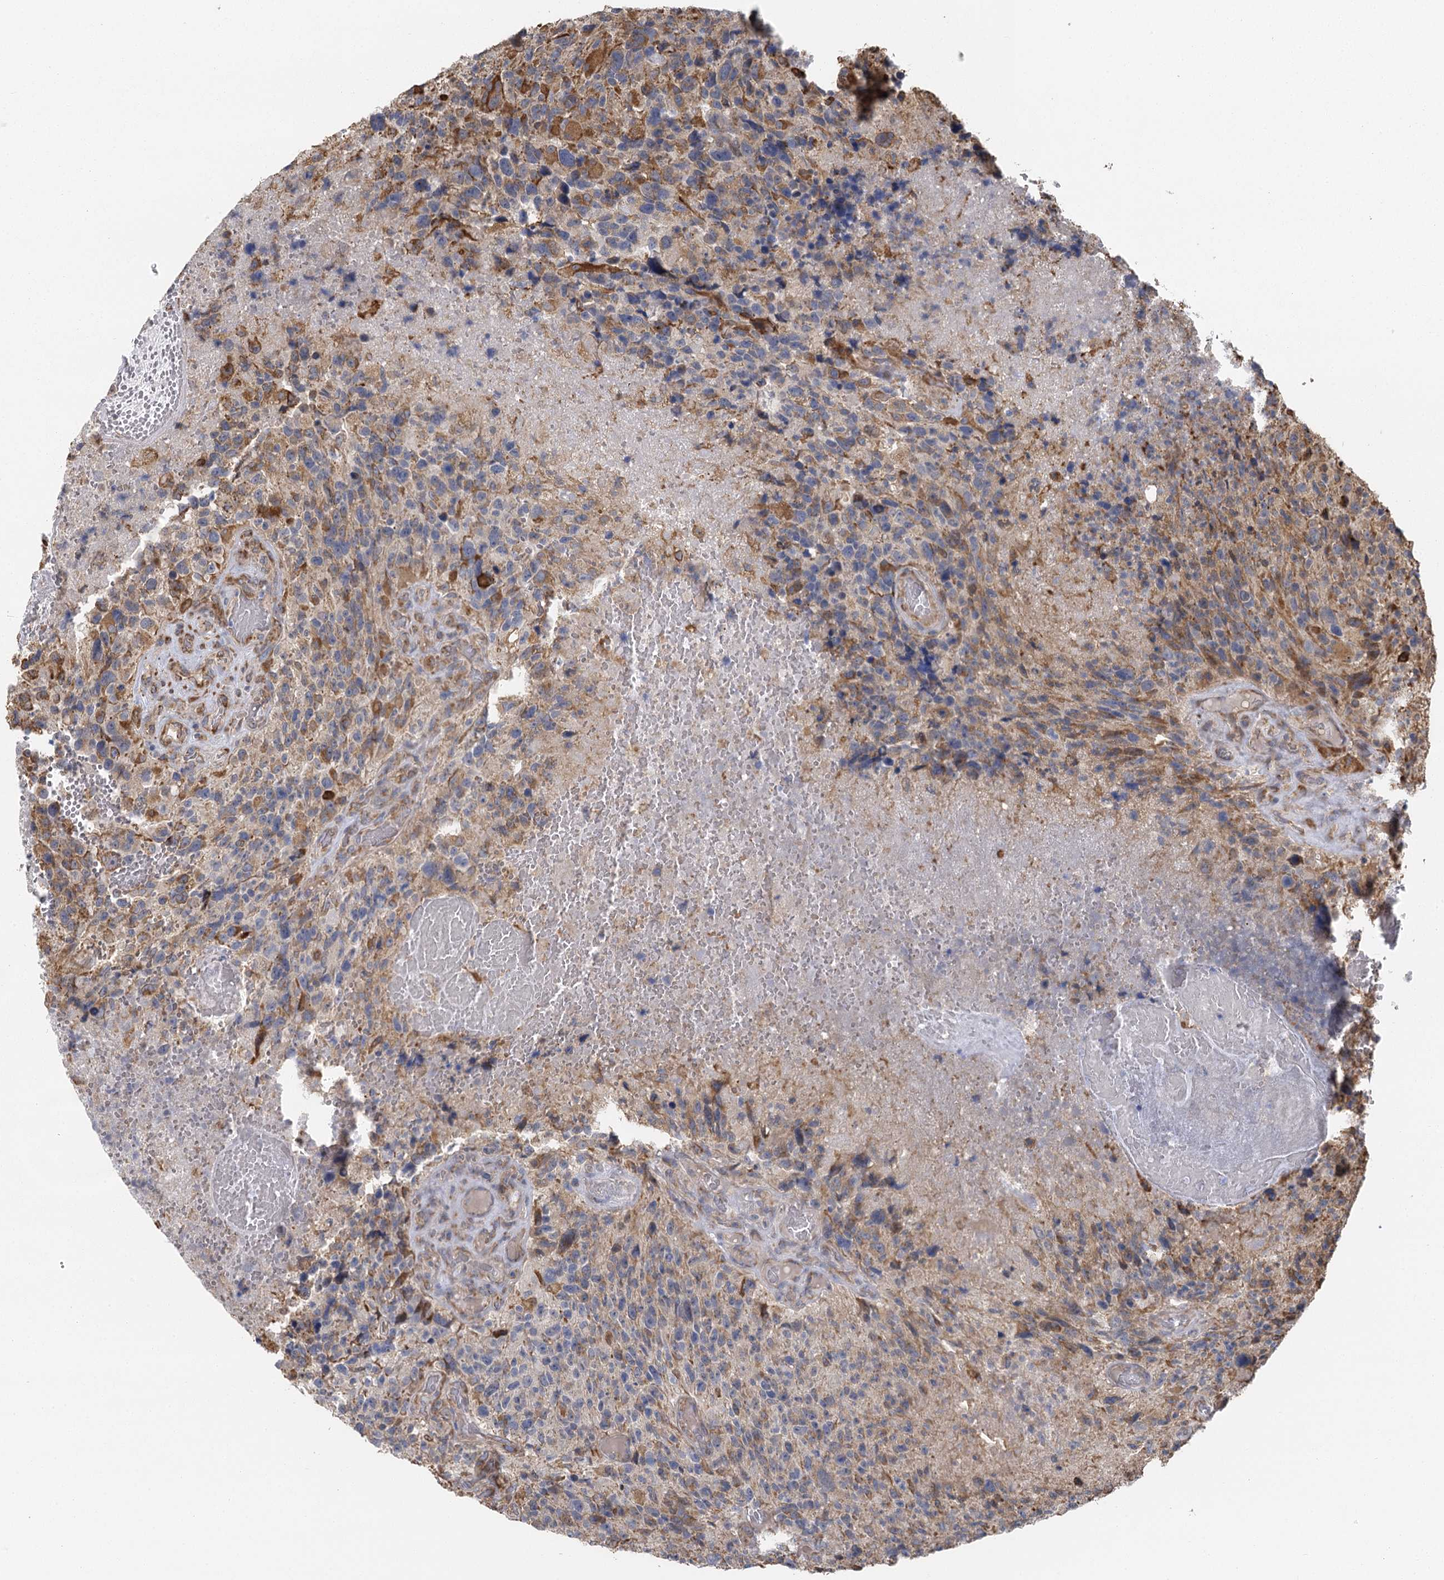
{"staining": {"intensity": "moderate", "quantity": "<25%", "location": "cytoplasmic/membranous"}, "tissue": "glioma", "cell_type": "Tumor cells", "image_type": "cancer", "snomed": [{"axis": "morphology", "description": "Glioma, malignant, High grade"}, {"axis": "topography", "description": "Brain"}], "caption": "This is a histology image of immunohistochemistry (IHC) staining of glioma, which shows moderate expression in the cytoplasmic/membranous of tumor cells.", "gene": "IL11RA", "patient": {"sex": "male", "age": 69}}